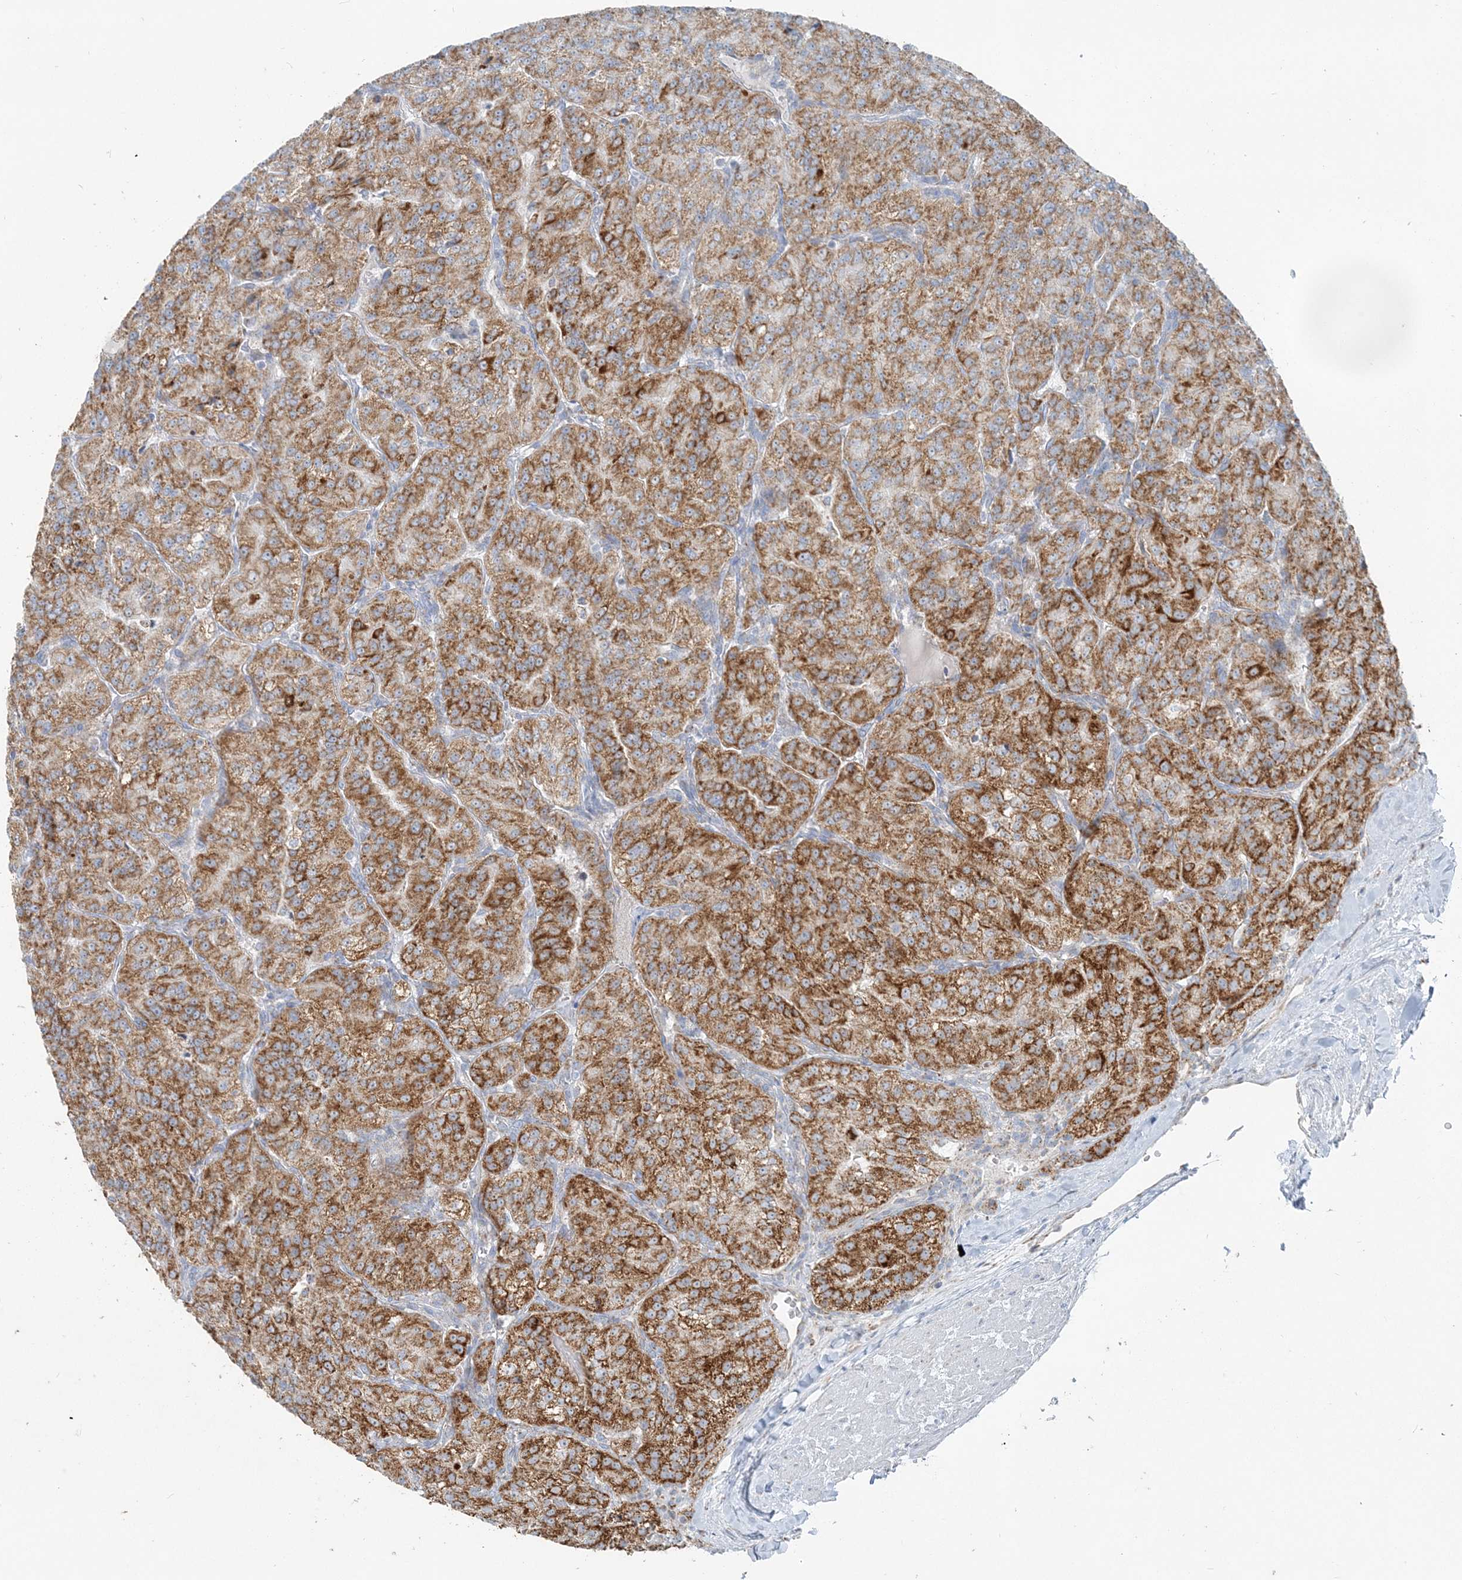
{"staining": {"intensity": "moderate", "quantity": ">75%", "location": "cytoplasmic/membranous"}, "tissue": "renal cancer", "cell_type": "Tumor cells", "image_type": "cancer", "snomed": [{"axis": "morphology", "description": "Adenocarcinoma, NOS"}, {"axis": "topography", "description": "Kidney"}], "caption": "Protein staining shows moderate cytoplasmic/membranous staining in about >75% of tumor cells in renal adenocarcinoma.", "gene": "PCCB", "patient": {"sex": "female", "age": 63}}